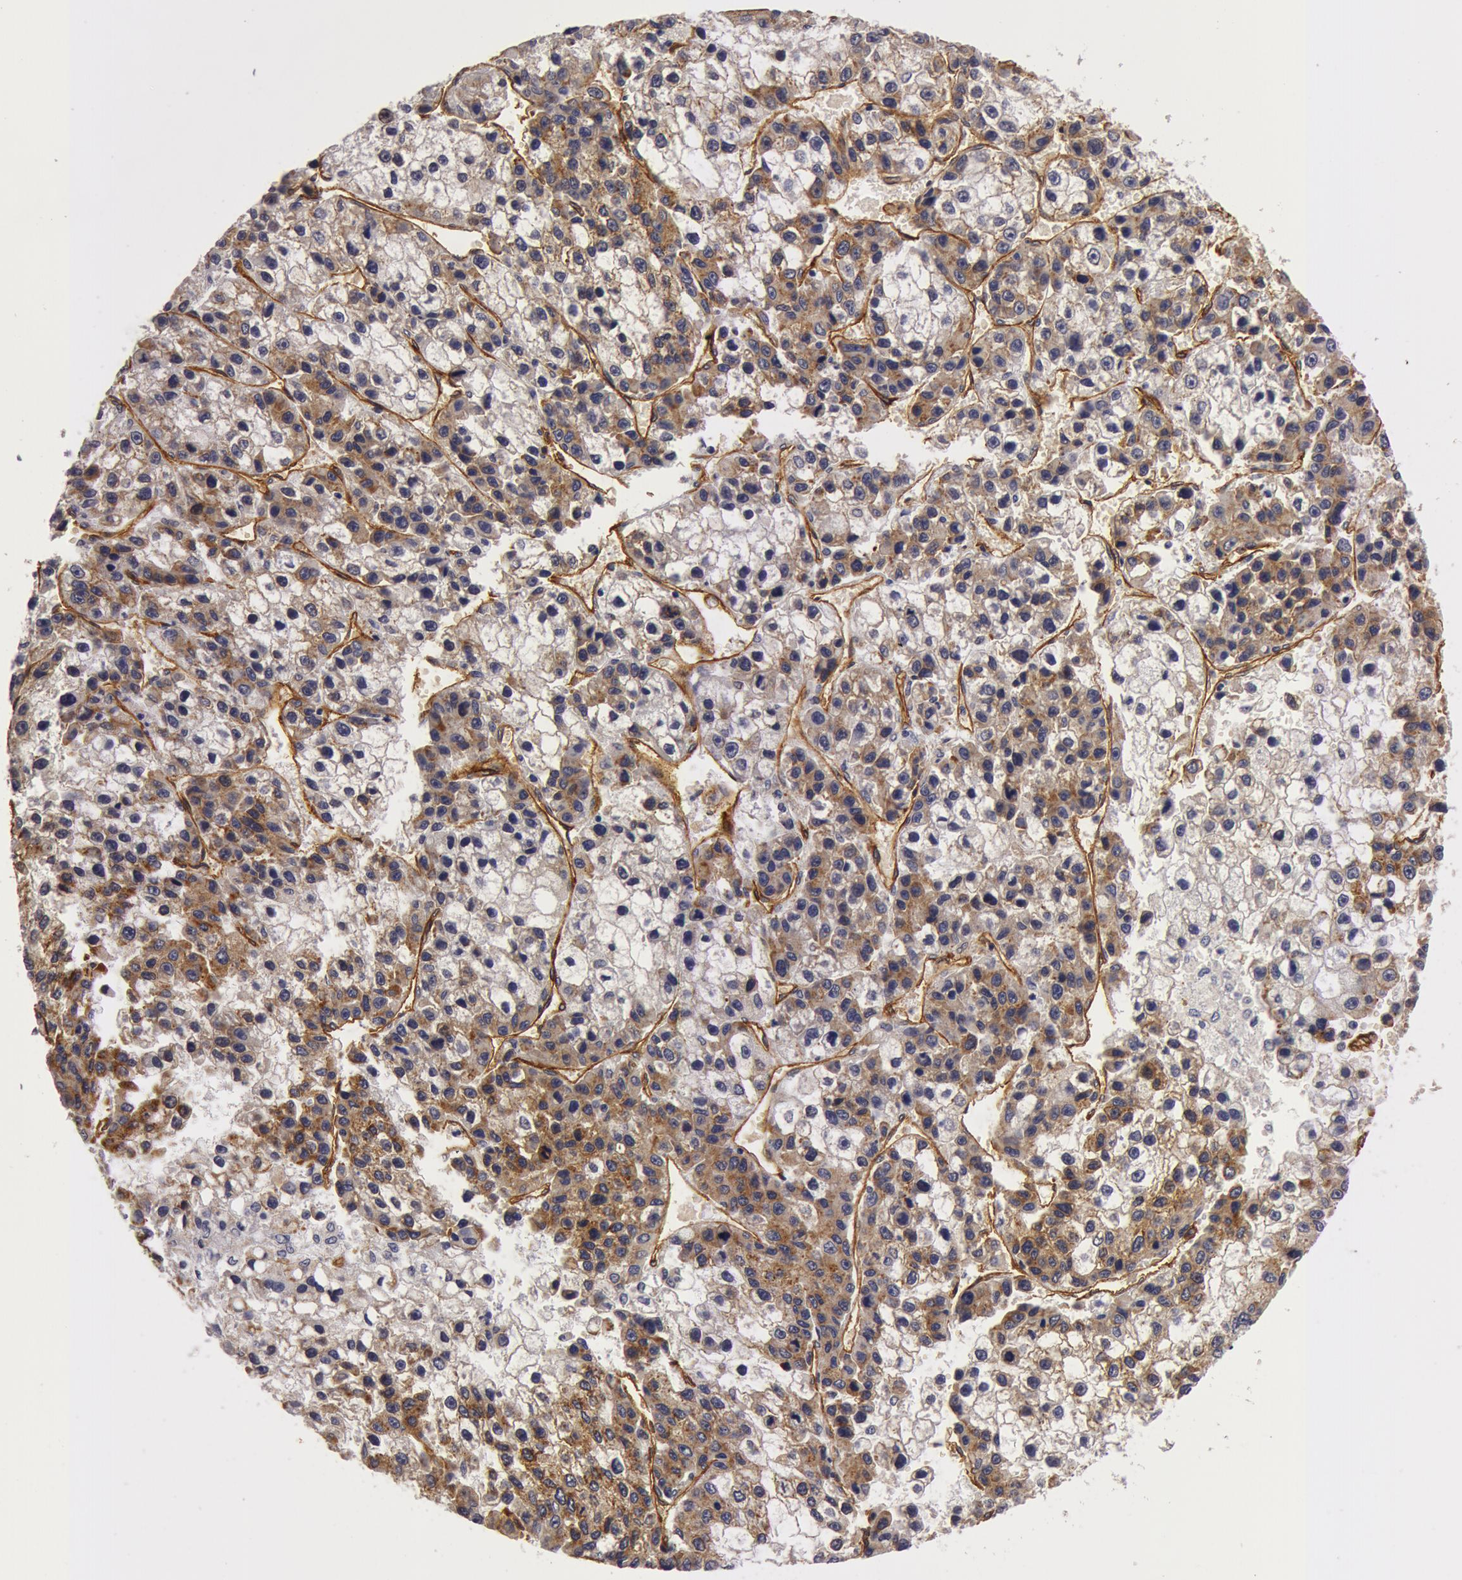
{"staining": {"intensity": "moderate", "quantity": "<25%", "location": "cytoplasmic/membranous"}, "tissue": "liver cancer", "cell_type": "Tumor cells", "image_type": "cancer", "snomed": [{"axis": "morphology", "description": "Carcinoma, Hepatocellular, NOS"}, {"axis": "topography", "description": "Liver"}], "caption": "Immunohistochemistry of liver hepatocellular carcinoma shows low levels of moderate cytoplasmic/membranous positivity in about <25% of tumor cells.", "gene": "IL23A", "patient": {"sex": "female", "age": 66}}